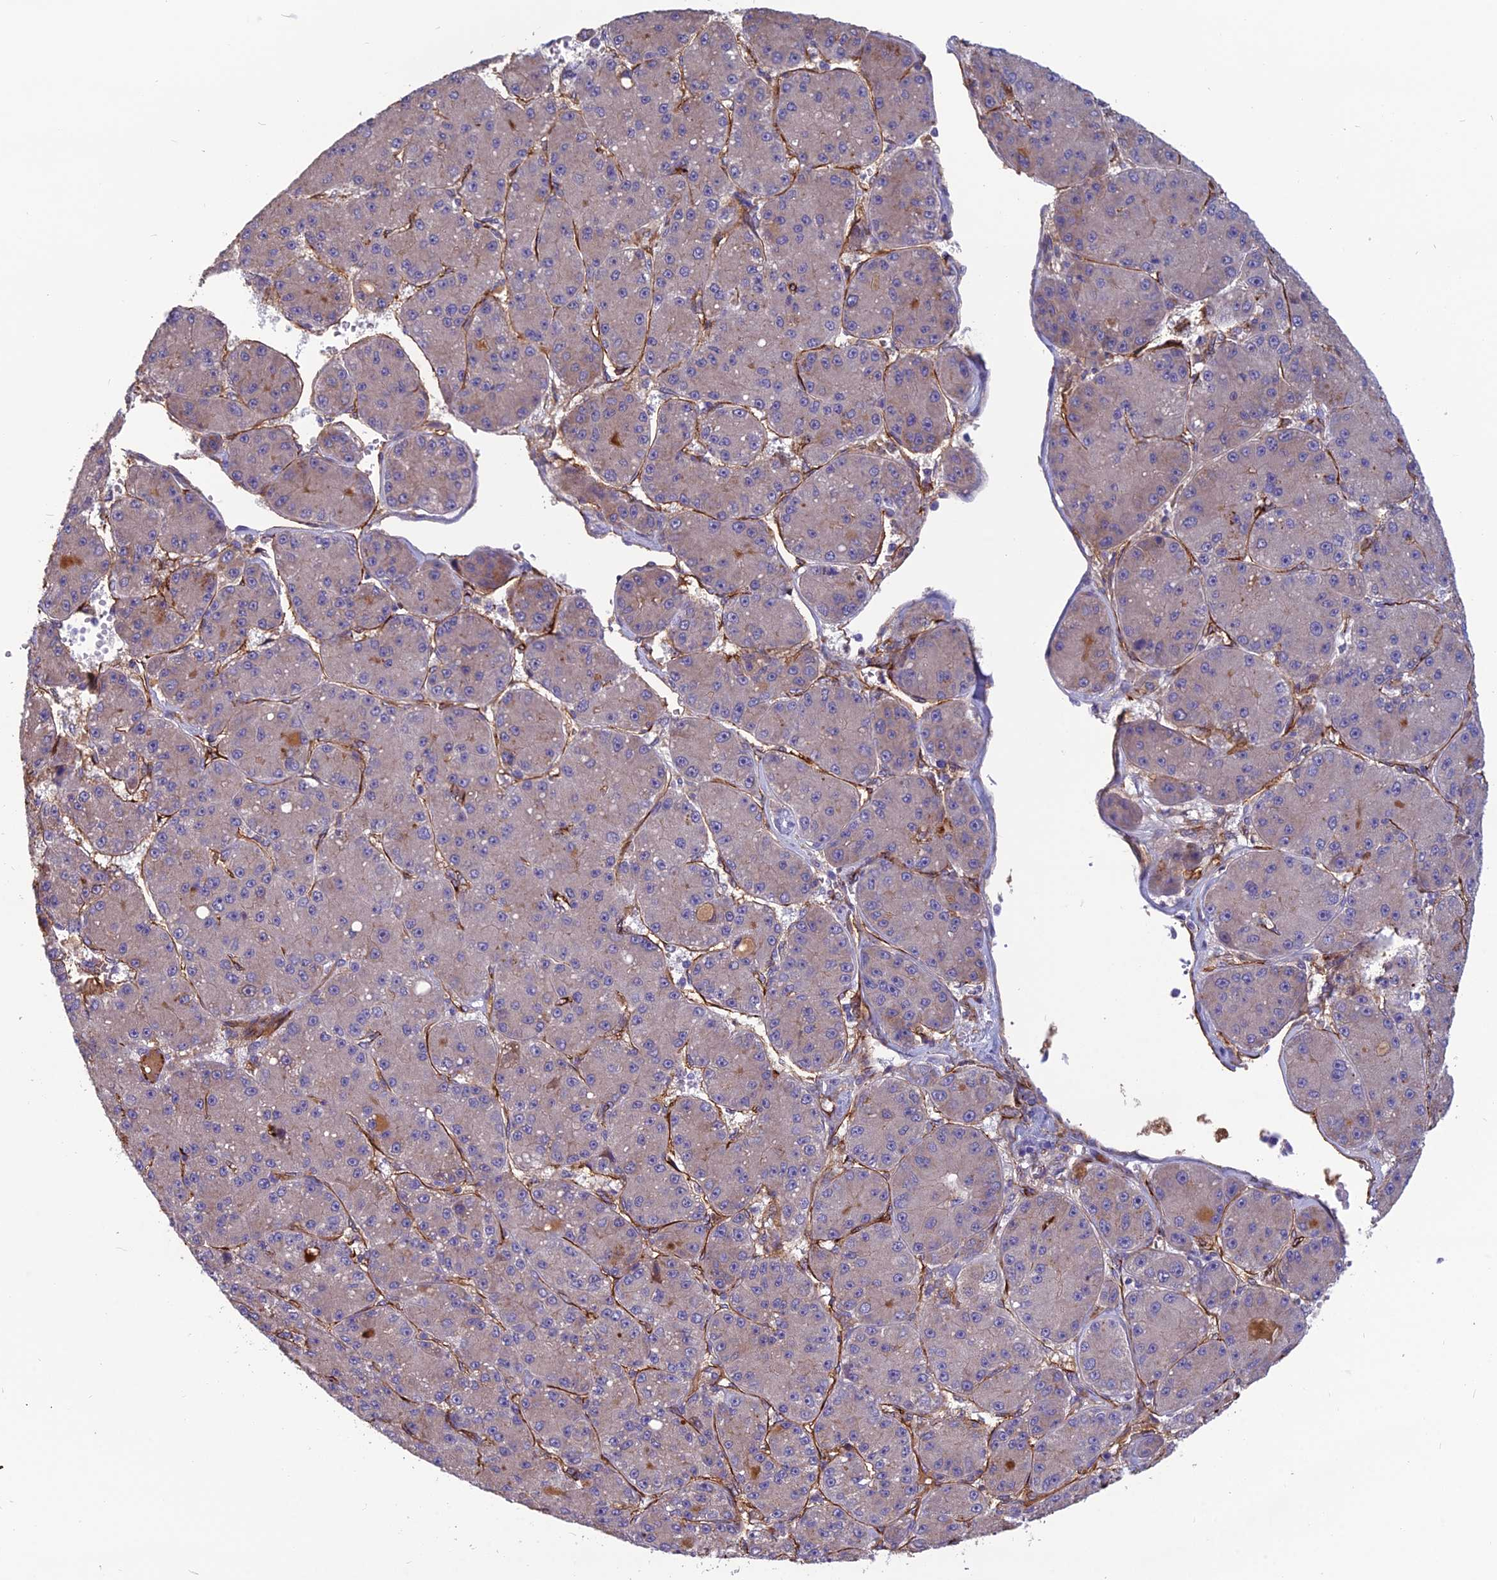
{"staining": {"intensity": "negative", "quantity": "none", "location": "none"}, "tissue": "liver cancer", "cell_type": "Tumor cells", "image_type": "cancer", "snomed": [{"axis": "morphology", "description": "Carcinoma, Hepatocellular, NOS"}, {"axis": "topography", "description": "Liver"}], "caption": "Tumor cells are negative for brown protein staining in liver cancer (hepatocellular carcinoma).", "gene": "TSPAN15", "patient": {"sex": "male", "age": 67}}